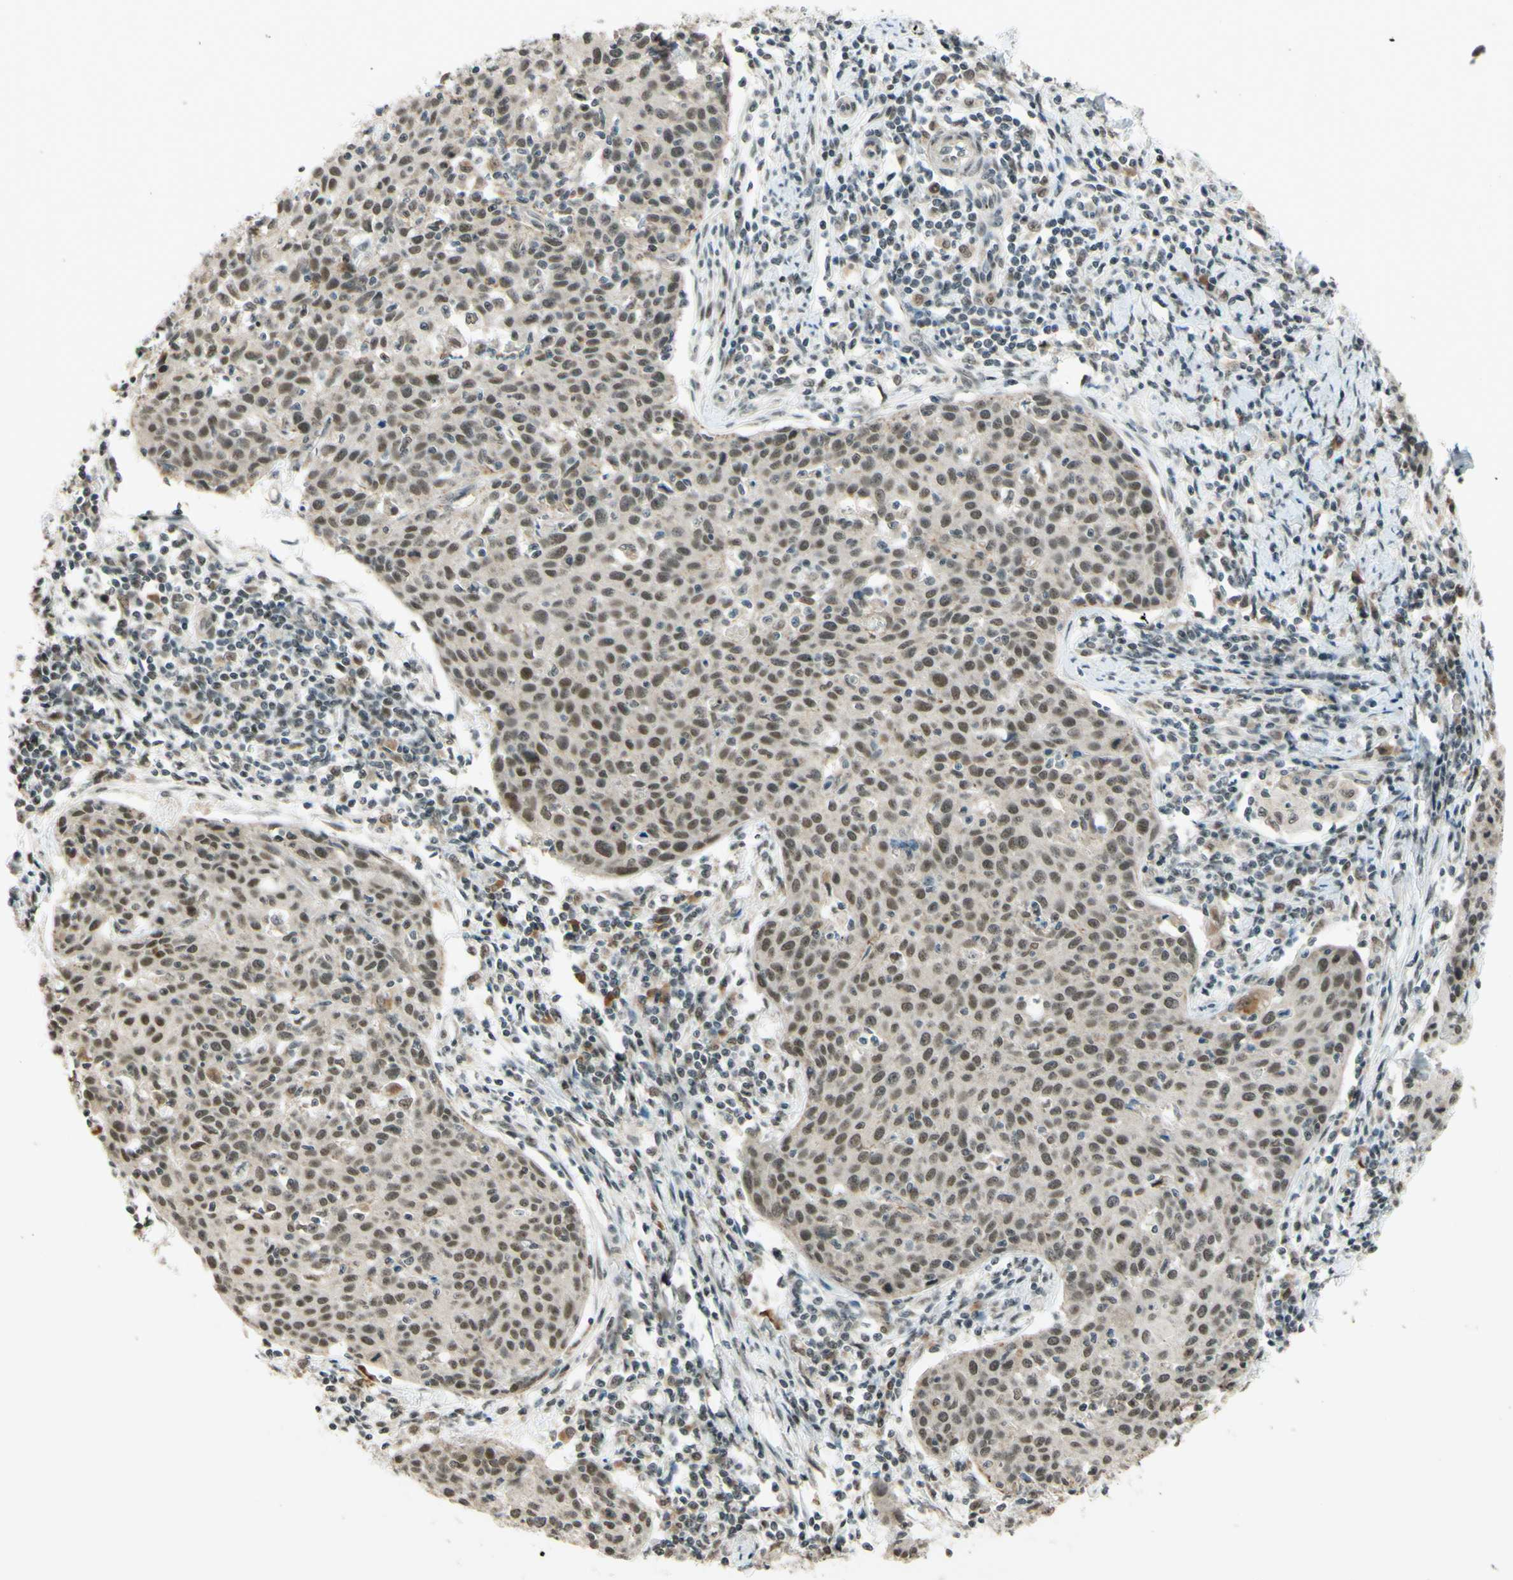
{"staining": {"intensity": "moderate", "quantity": ">75%", "location": "nuclear"}, "tissue": "cervical cancer", "cell_type": "Tumor cells", "image_type": "cancer", "snomed": [{"axis": "morphology", "description": "Squamous cell carcinoma, NOS"}, {"axis": "topography", "description": "Cervix"}], "caption": "The micrograph shows a brown stain indicating the presence of a protein in the nuclear of tumor cells in cervical cancer (squamous cell carcinoma). Immunohistochemistry (ihc) stains the protein of interest in brown and the nuclei are stained blue.", "gene": "SMARCB1", "patient": {"sex": "female", "age": 38}}